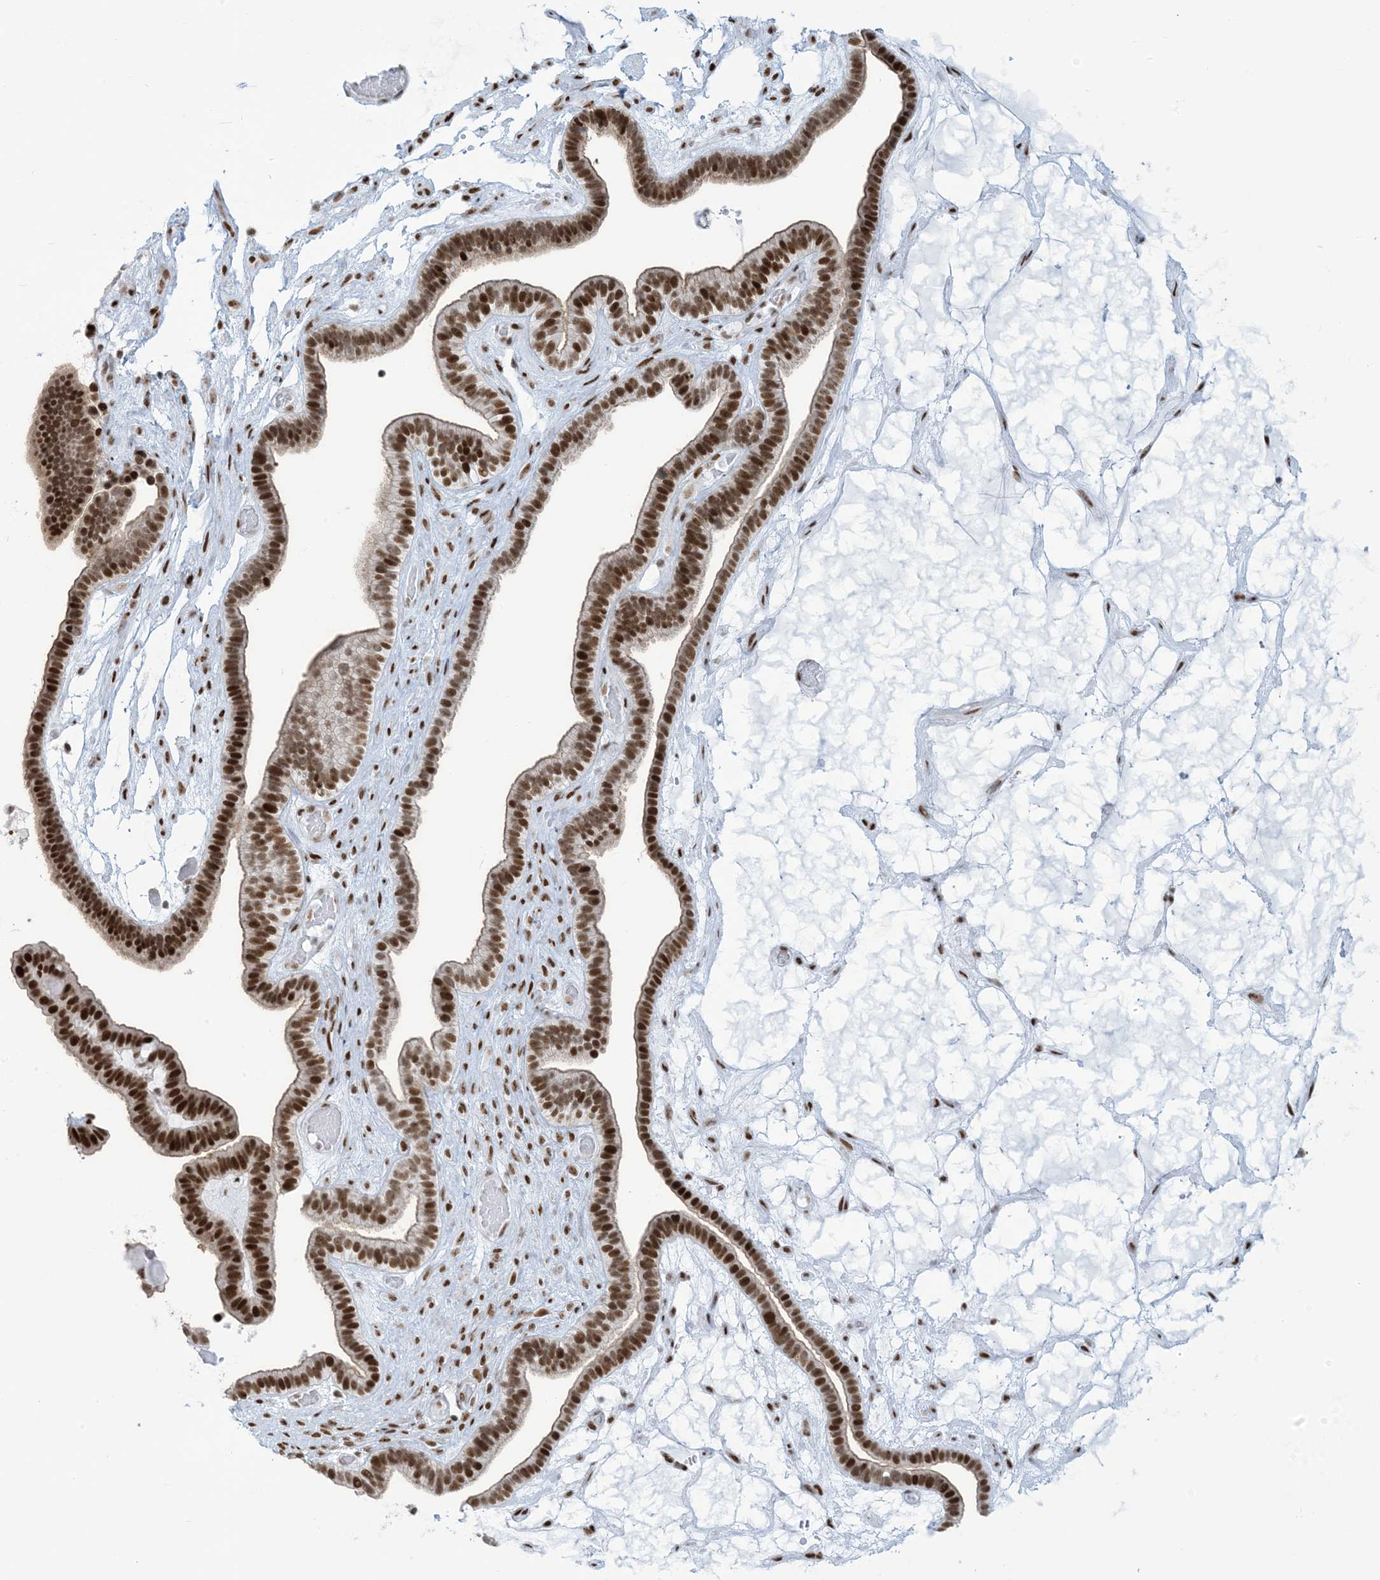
{"staining": {"intensity": "strong", "quantity": ">75%", "location": "nuclear"}, "tissue": "ovarian cancer", "cell_type": "Tumor cells", "image_type": "cancer", "snomed": [{"axis": "morphology", "description": "Cystadenocarcinoma, serous, NOS"}, {"axis": "topography", "description": "Ovary"}], "caption": "This micrograph exhibits IHC staining of ovarian cancer, with high strong nuclear positivity in about >75% of tumor cells.", "gene": "STAG1", "patient": {"sex": "female", "age": 56}}